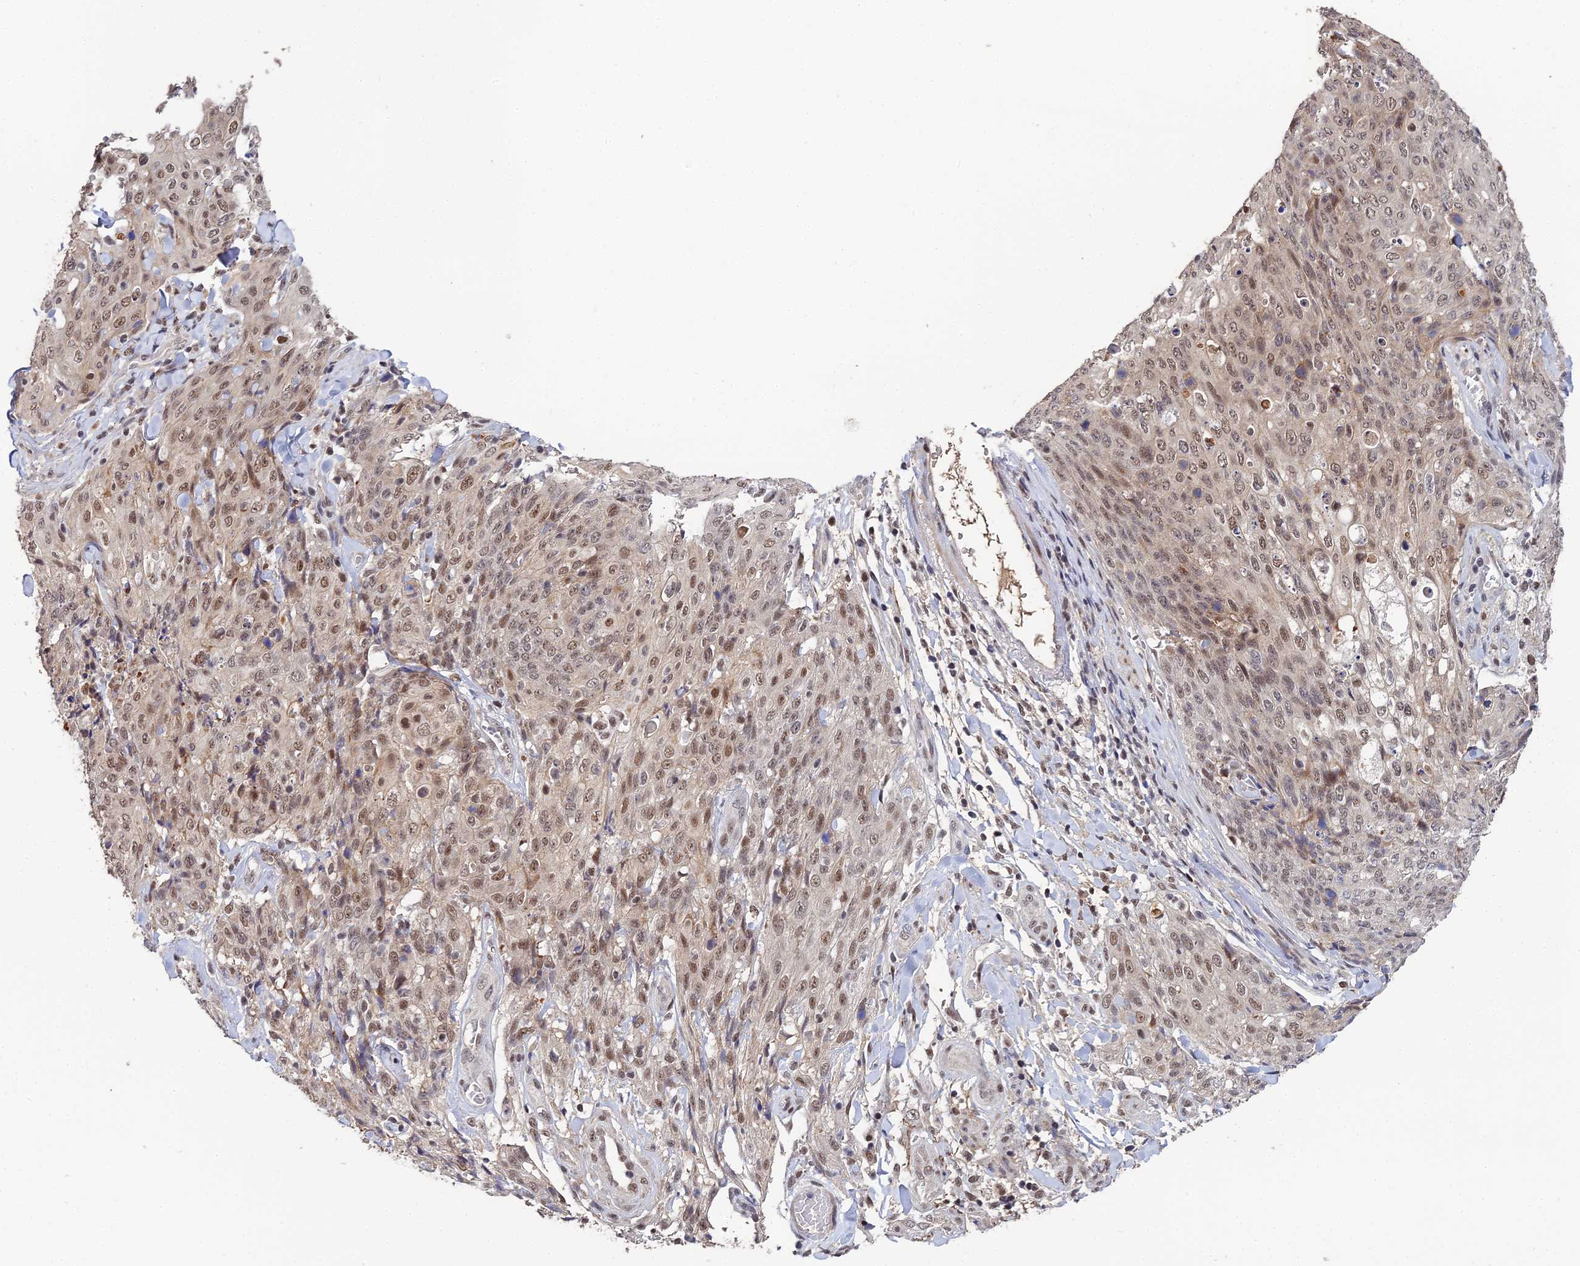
{"staining": {"intensity": "moderate", "quantity": "25%-75%", "location": "nuclear"}, "tissue": "skin cancer", "cell_type": "Tumor cells", "image_type": "cancer", "snomed": [{"axis": "morphology", "description": "Squamous cell carcinoma, NOS"}, {"axis": "topography", "description": "Skin"}, {"axis": "topography", "description": "Vulva"}], "caption": "IHC (DAB (3,3'-diaminobenzidine)) staining of skin cancer shows moderate nuclear protein staining in about 25%-75% of tumor cells.", "gene": "ERCC5", "patient": {"sex": "female", "age": 85}}